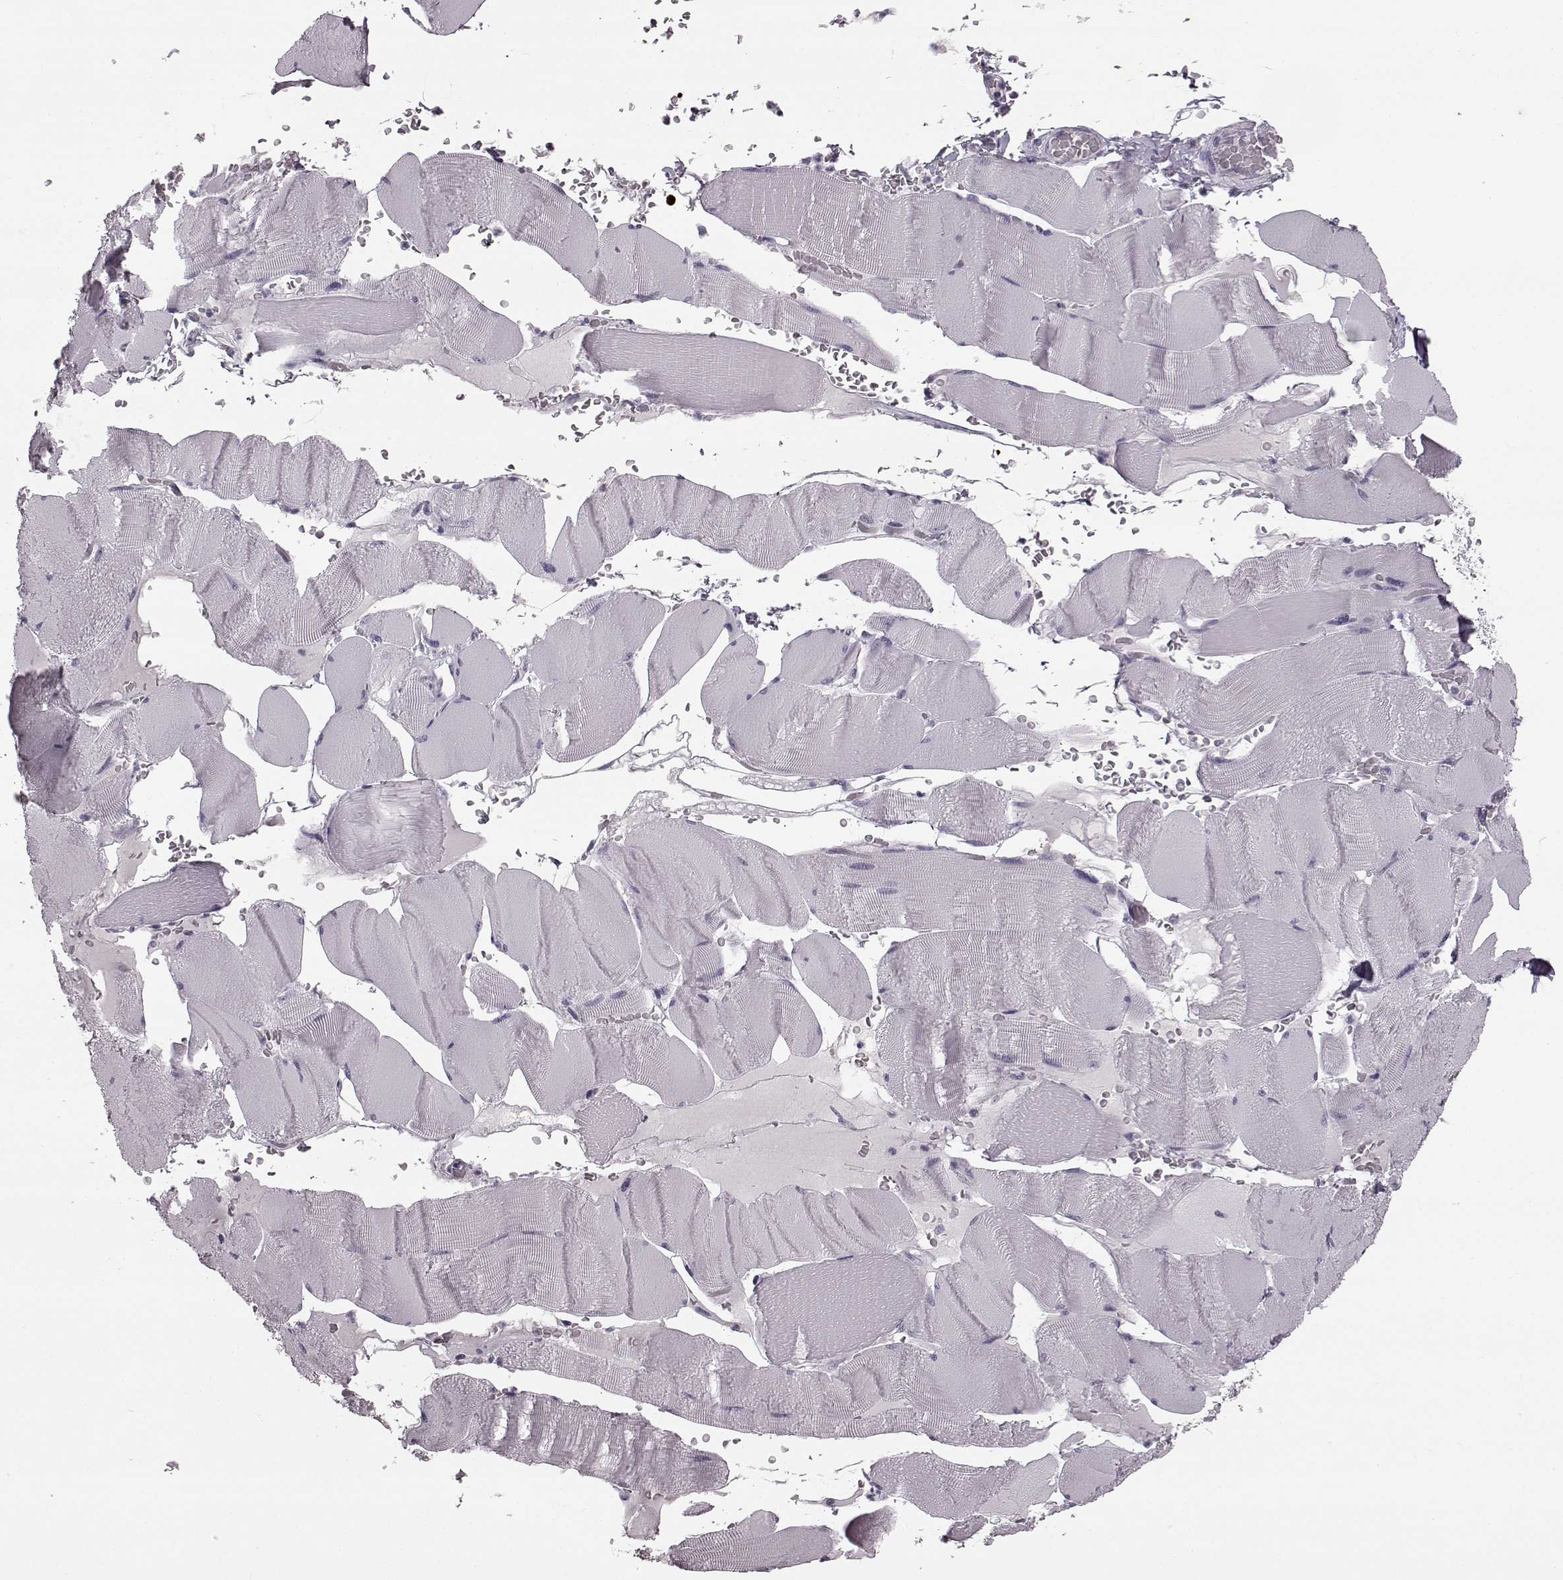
{"staining": {"intensity": "negative", "quantity": "none", "location": "none"}, "tissue": "skeletal muscle", "cell_type": "Myocytes", "image_type": "normal", "snomed": [{"axis": "morphology", "description": "Normal tissue, NOS"}, {"axis": "topography", "description": "Skeletal muscle"}], "caption": "Photomicrograph shows no protein staining in myocytes of unremarkable skeletal muscle.", "gene": "PRPH2", "patient": {"sex": "male", "age": 56}}